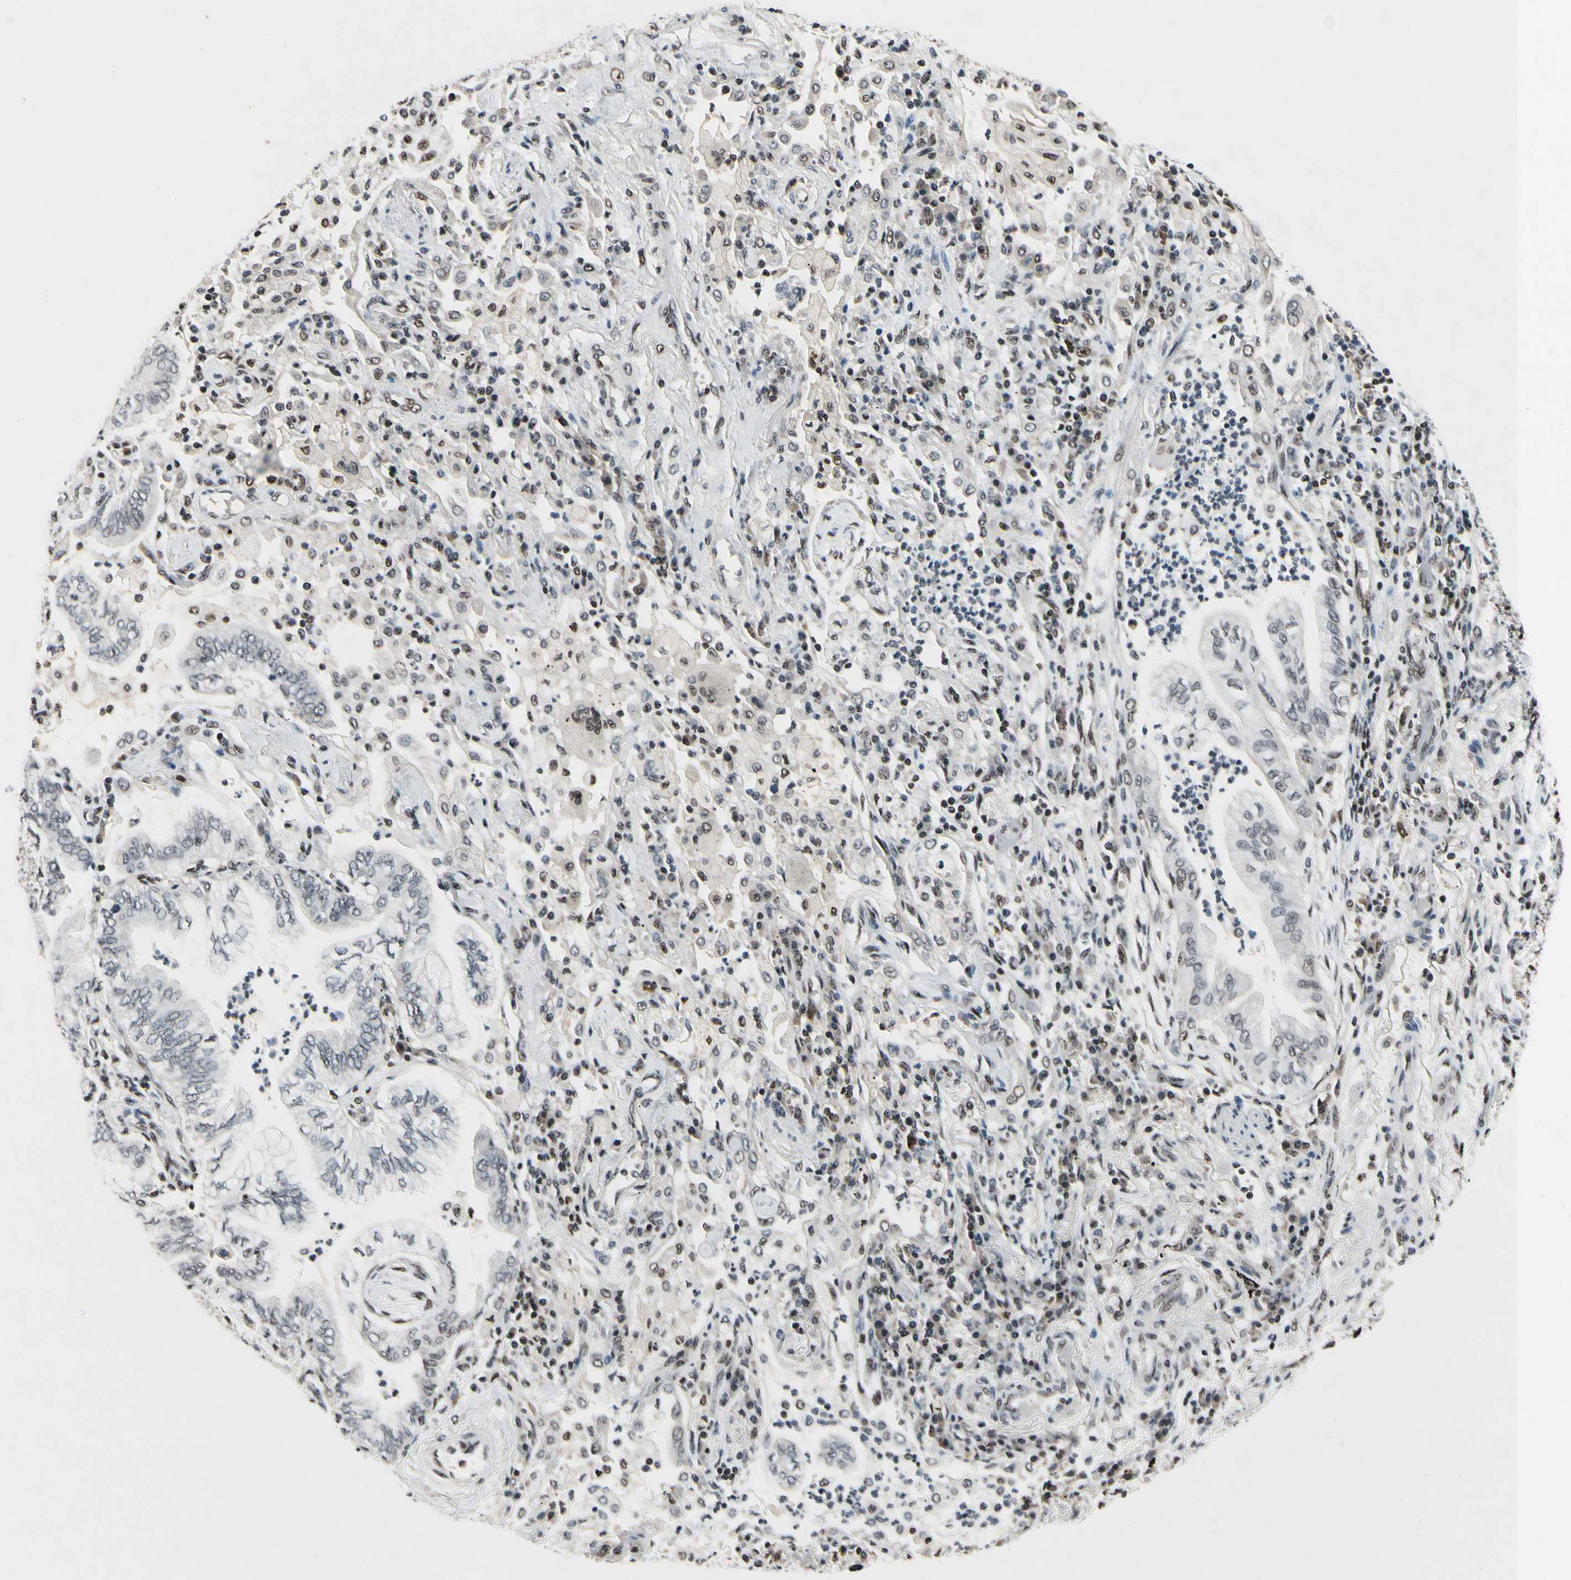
{"staining": {"intensity": "negative", "quantity": "none", "location": "none"}, "tissue": "lung cancer", "cell_type": "Tumor cells", "image_type": "cancer", "snomed": [{"axis": "morphology", "description": "Normal tissue, NOS"}, {"axis": "morphology", "description": "Adenocarcinoma, NOS"}, {"axis": "topography", "description": "Bronchus"}, {"axis": "topography", "description": "Lung"}], "caption": "The immunohistochemistry (IHC) histopathology image has no significant positivity in tumor cells of adenocarcinoma (lung) tissue.", "gene": "RECQL", "patient": {"sex": "female", "age": 70}}